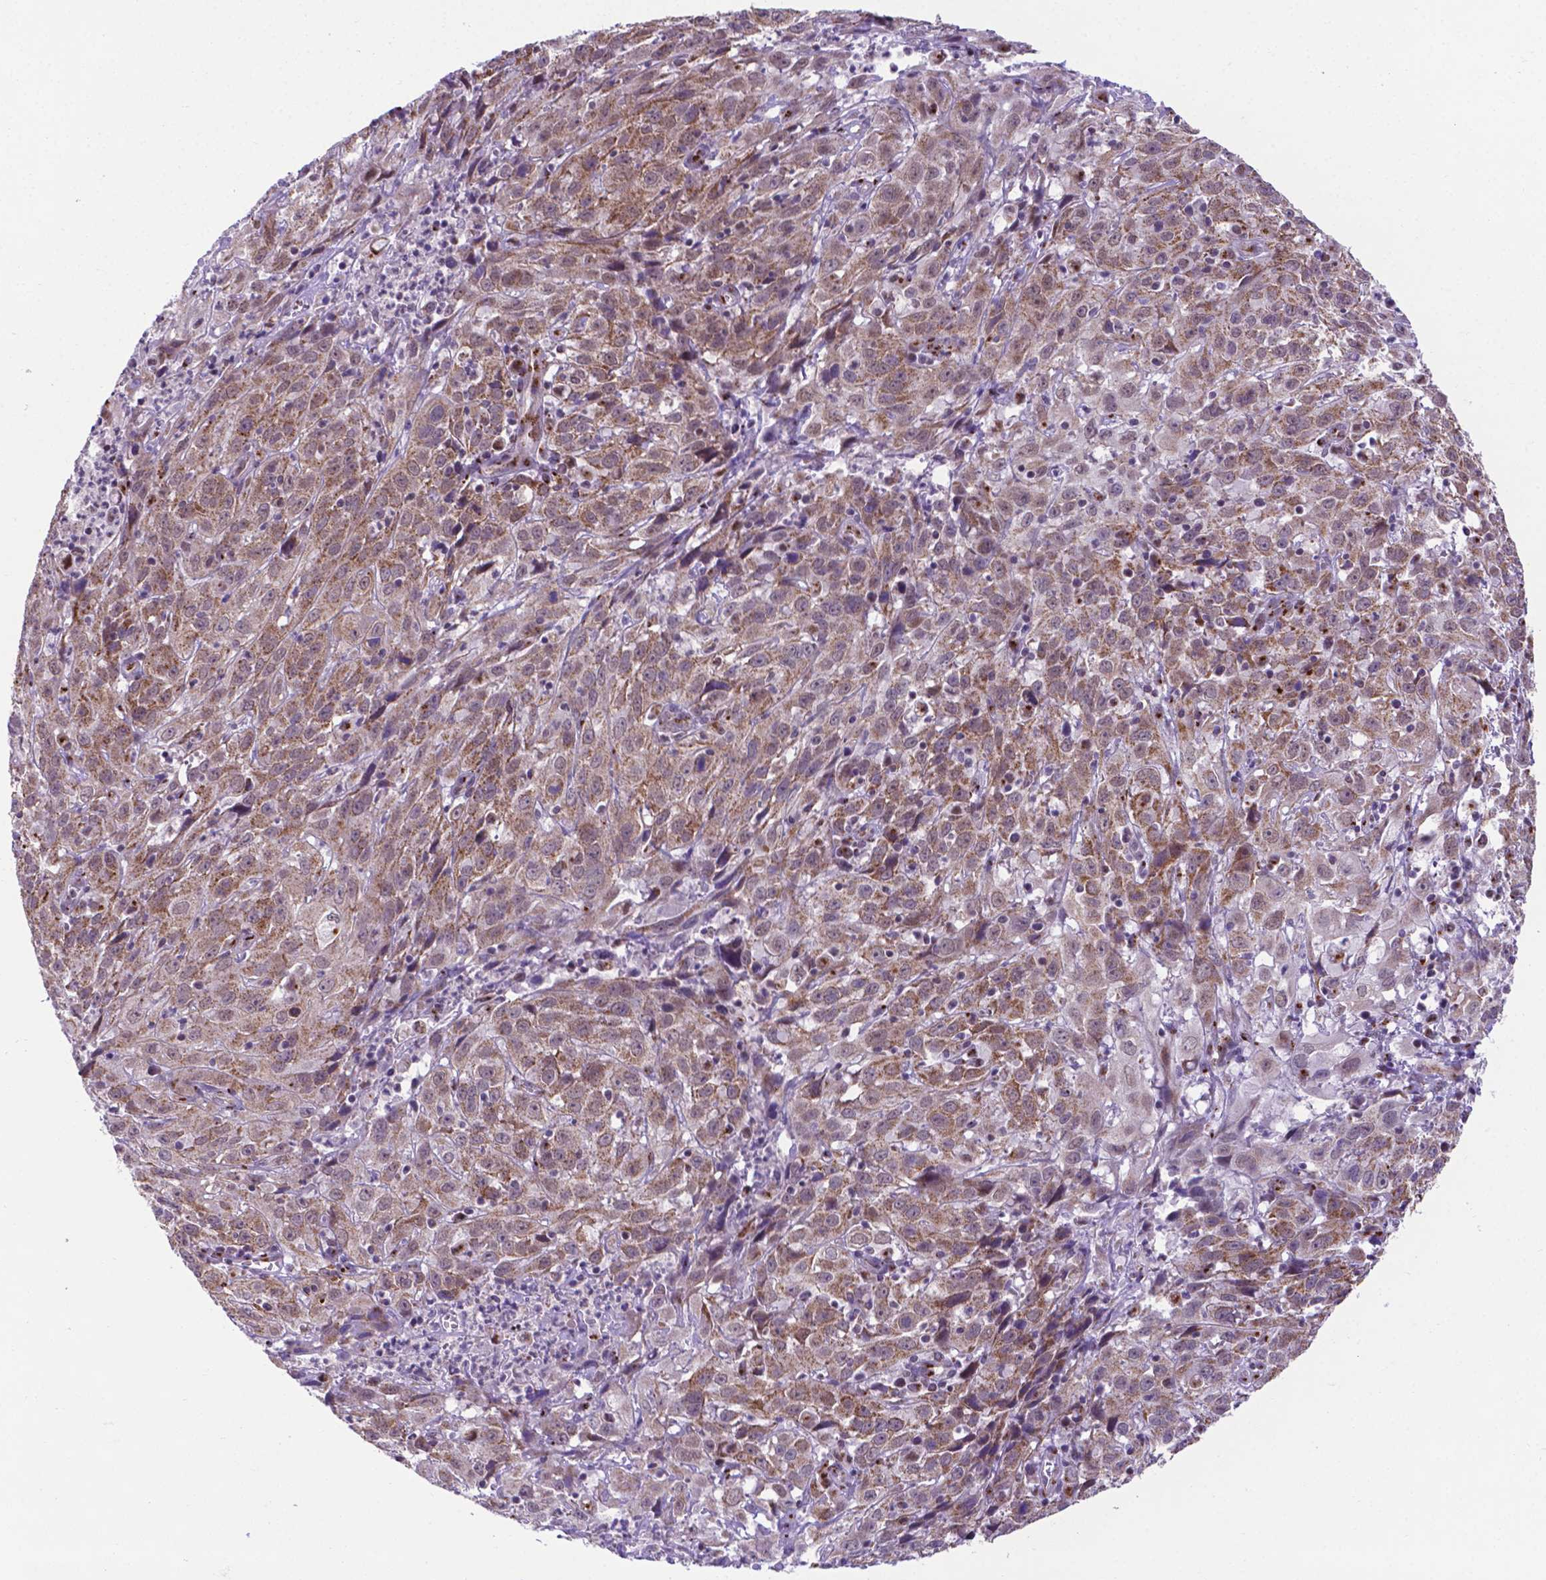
{"staining": {"intensity": "moderate", "quantity": ">75%", "location": "cytoplasmic/membranous"}, "tissue": "cervical cancer", "cell_type": "Tumor cells", "image_type": "cancer", "snomed": [{"axis": "morphology", "description": "Squamous cell carcinoma, NOS"}, {"axis": "topography", "description": "Cervix"}], "caption": "Immunohistochemistry micrograph of human squamous cell carcinoma (cervical) stained for a protein (brown), which shows medium levels of moderate cytoplasmic/membranous positivity in approximately >75% of tumor cells.", "gene": "MRPL10", "patient": {"sex": "female", "age": 32}}